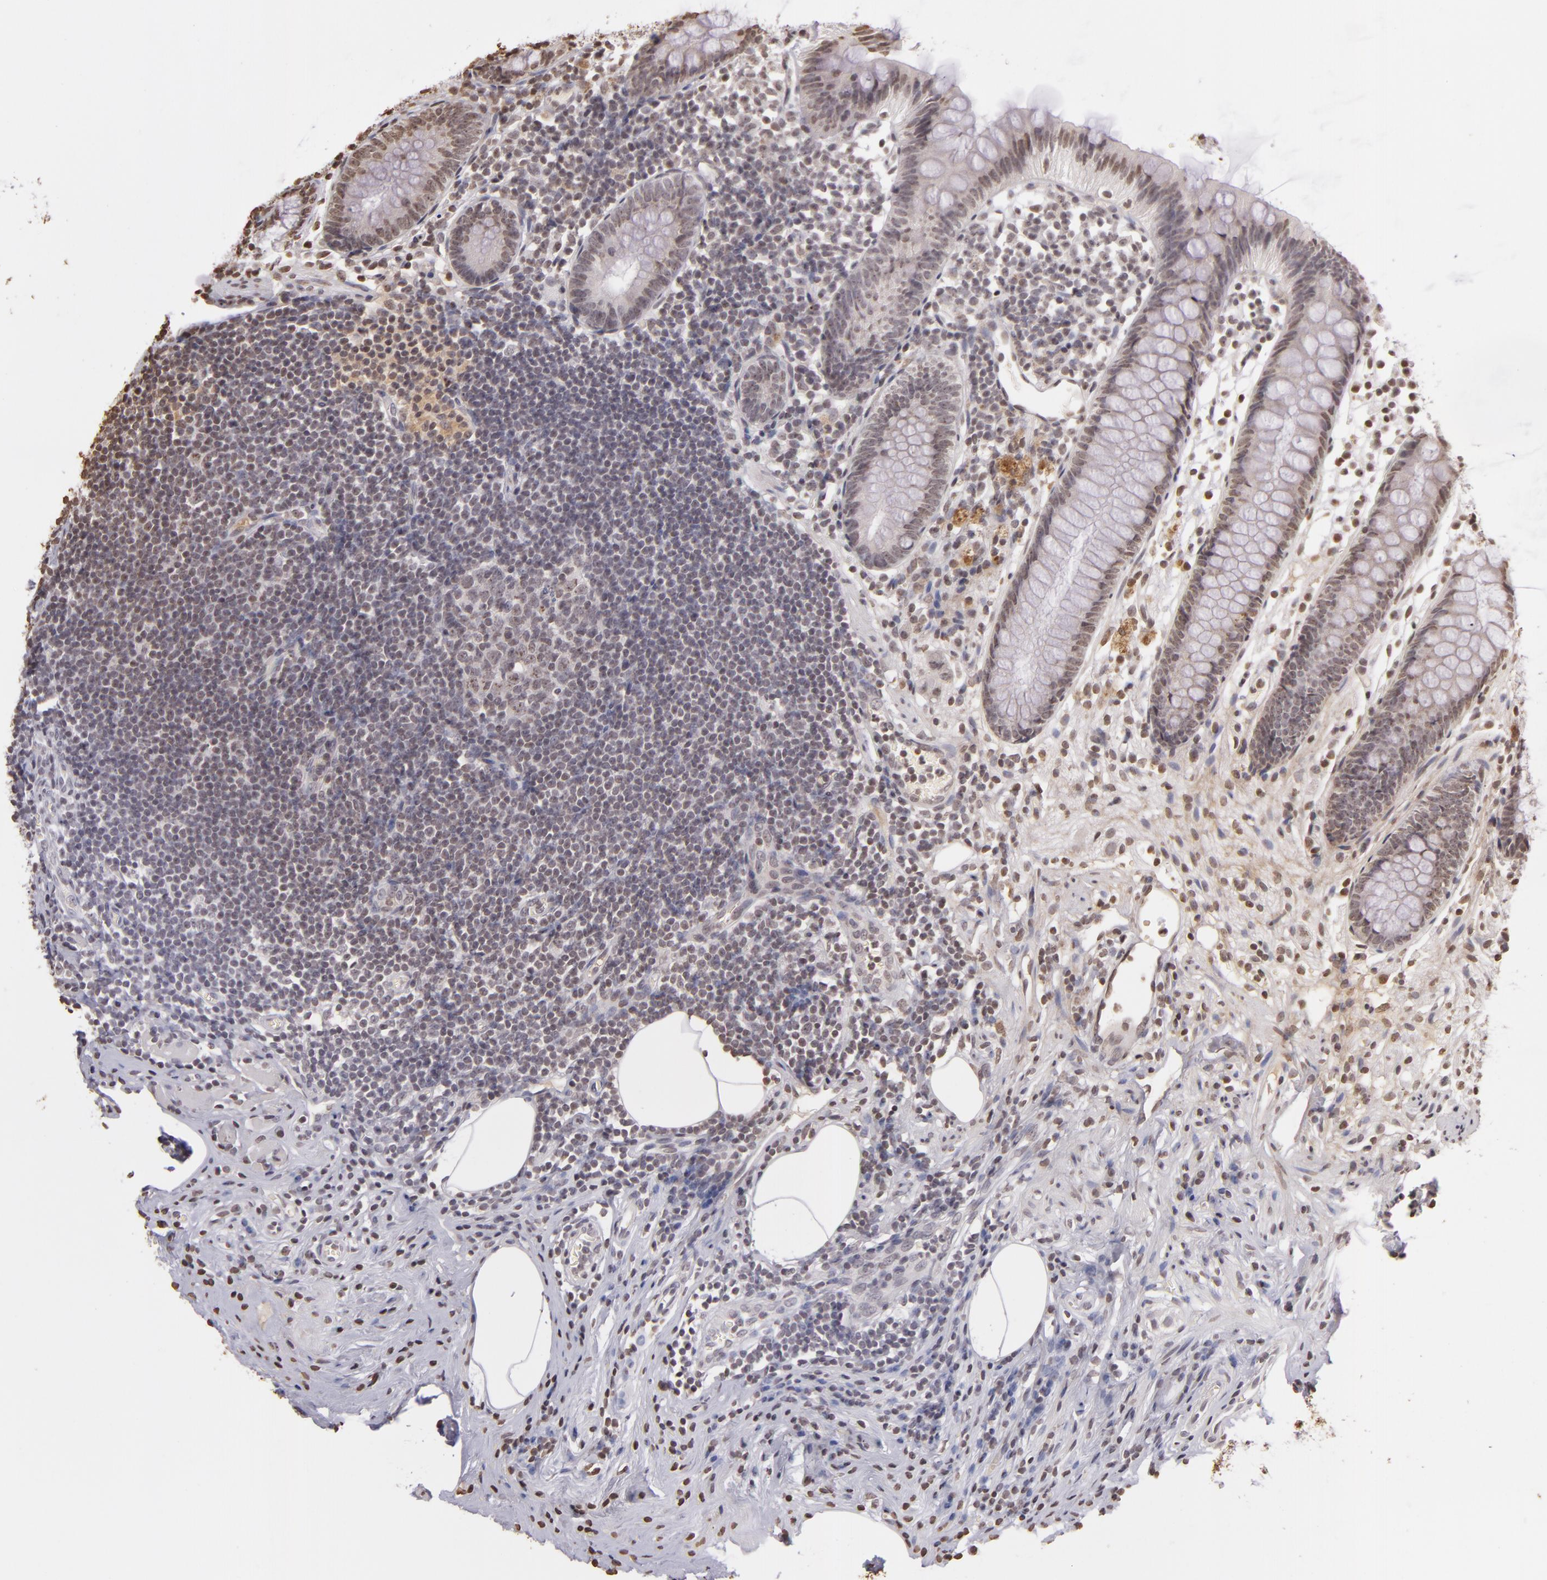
{"staining": {"intensity": "weak", "quantity": "25%-75%", "location": "nuclear"}, "tissue": "appendix", "cell_type": "Glandular cells", "image_type": "normal", "snomed": [{"axis": "morphology", "description": "Normal tissue, NOS"}, {"axis": "topography", "description": "Appendix"}], "caption": "Immunohistochemistry (IHC) histopathology image of normal appendix stained for a protein (brown), which demonstrates low levels of weak nuclear positivity in approximately 25%-75% of glandular cells.", "gene": "THRB", "patient": {"sex": "male", "age": 38}}